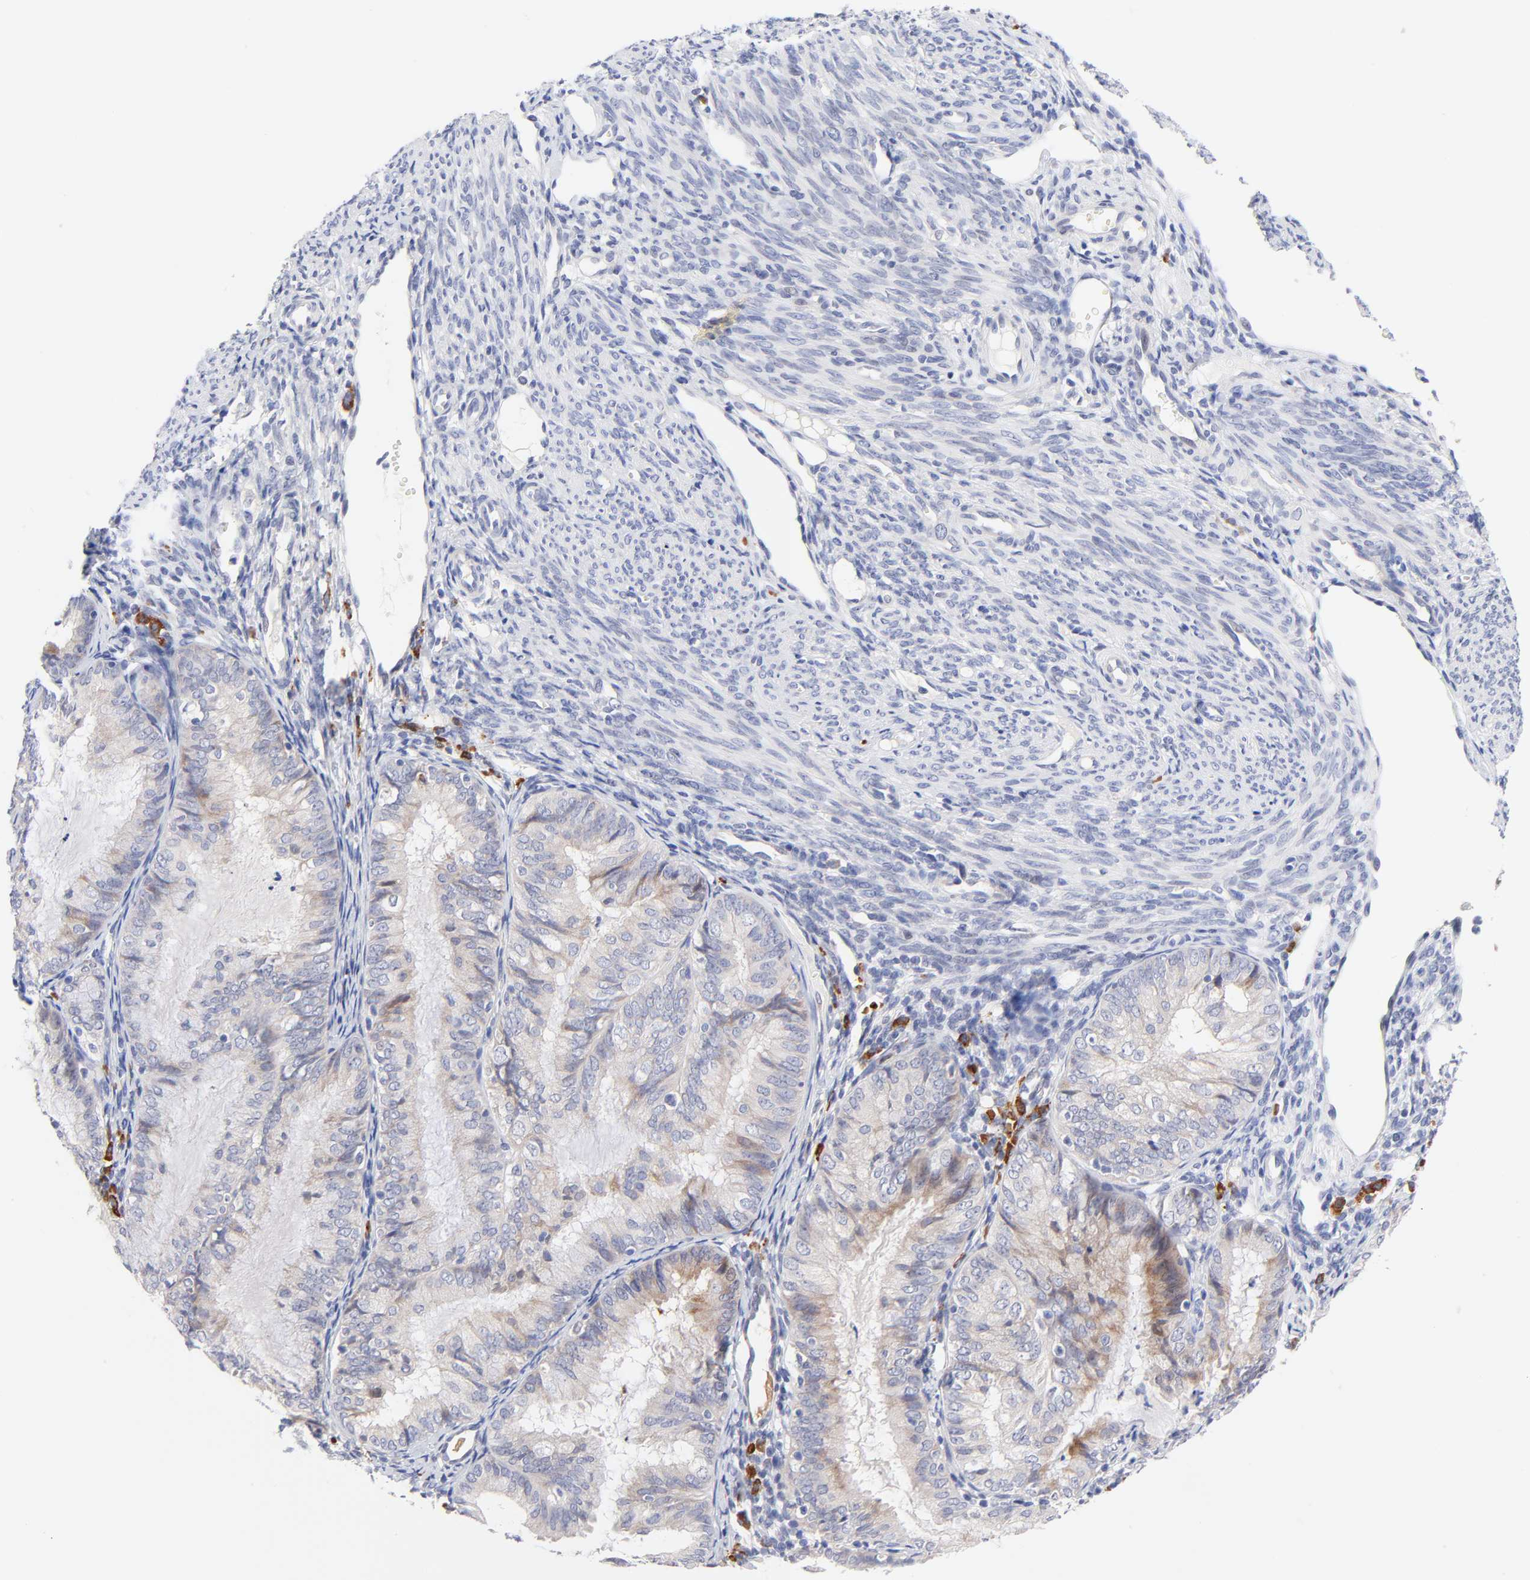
{"staining": {"intensity": "weak", "quantity": ">75%", "location": "cytoplasmic/membranous"}, "tissue": "endometrial cancer", "cell_type": "Tumor cells", "image_type": "cancer", "snomed": [{"axis": "morphology", "description": "Adenocarcinoma, NOS"}, {"axis": "topography", "description": "Endometrium"}], "caption": "Immunohistochemical staining of human endometrial cancer shows weak cytoplasmic/membranous protein positivity in approximately >75% of tumor cells. Immunohistochemistry stains the protein of interest in brown and the nuclei are stained blue.", "gene": "AFF2", "patient": {"sex": "female", "age": 66}}